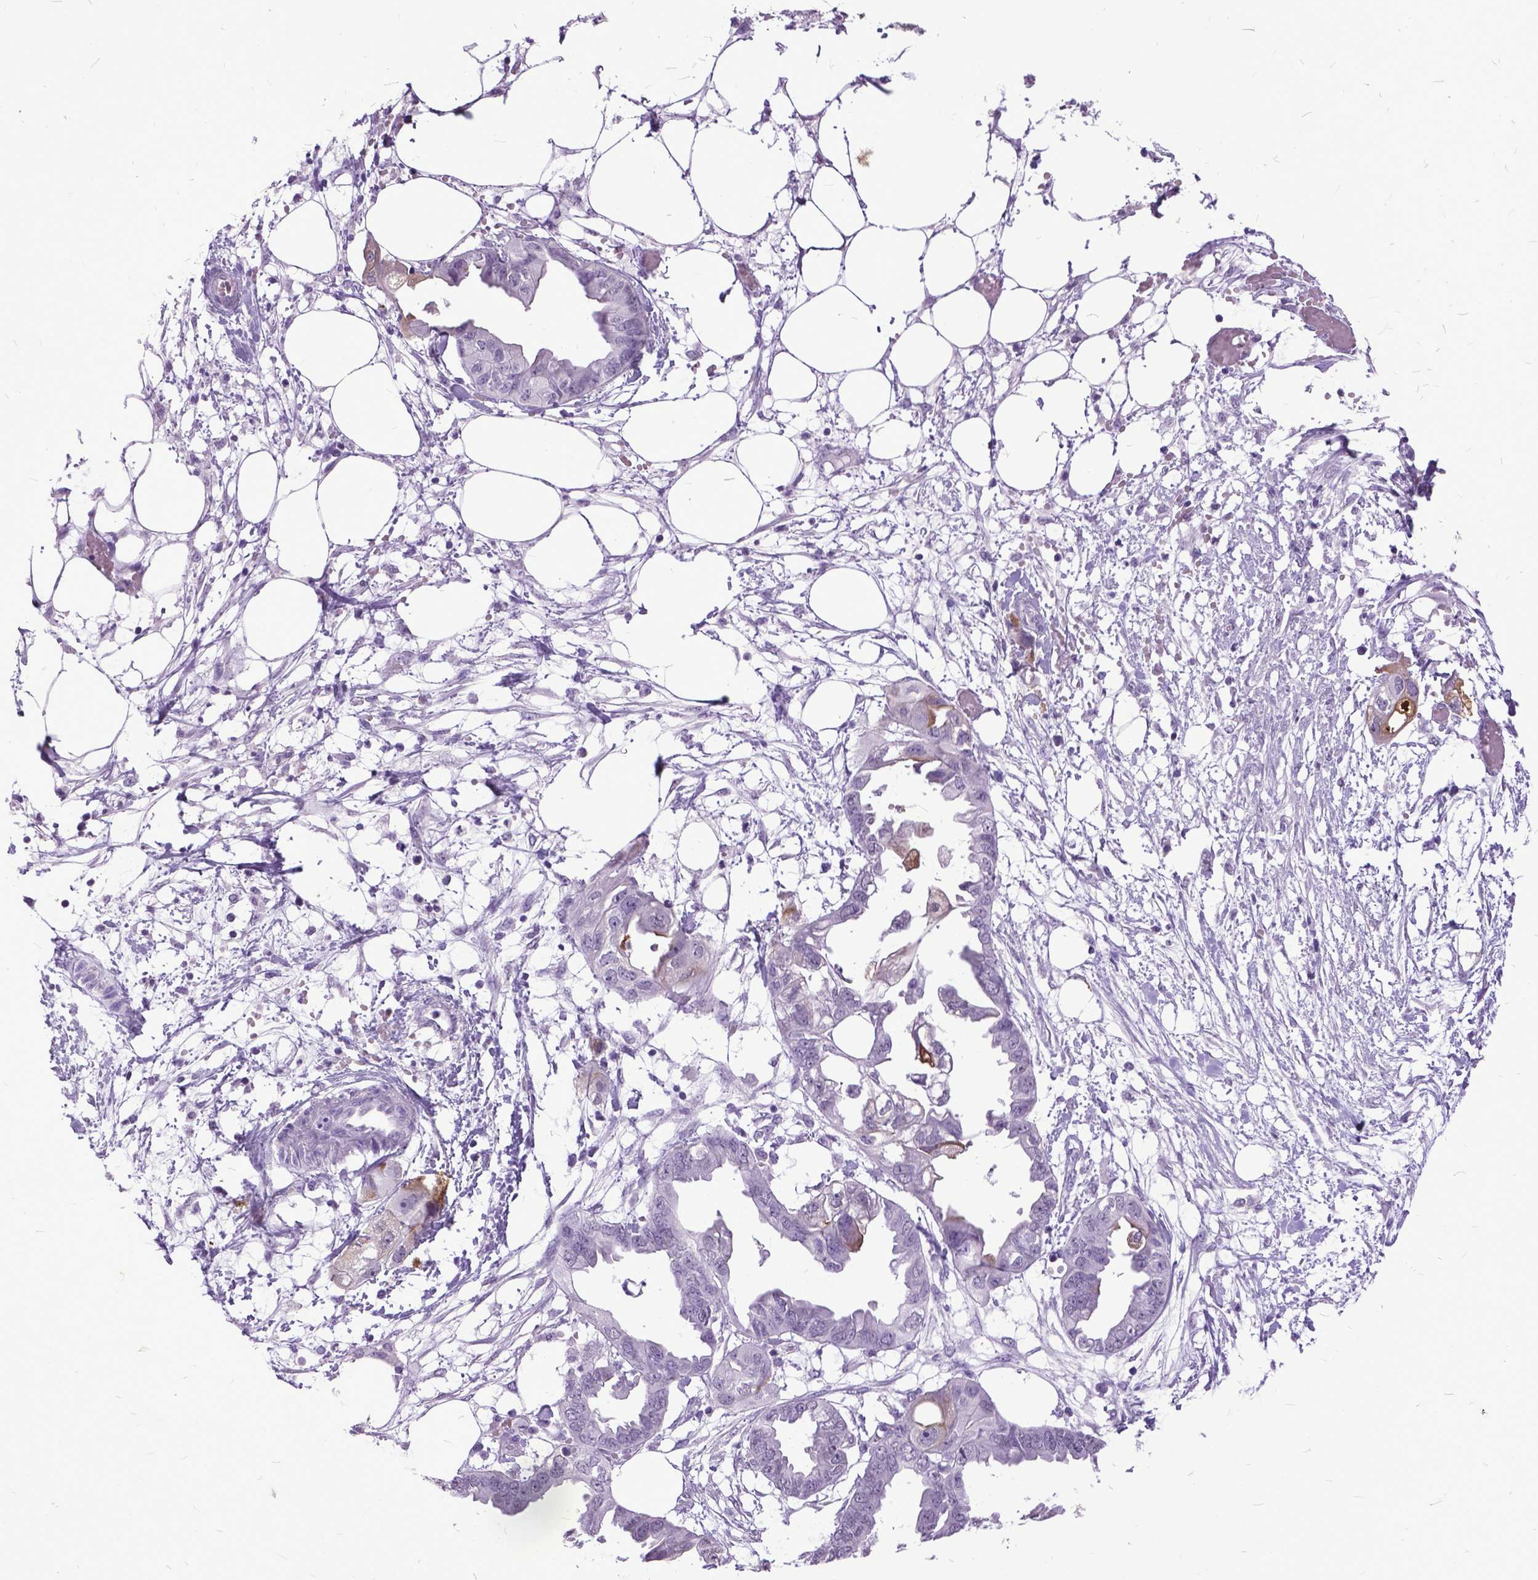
{"staining": {"intensity": "negative", "quantity": "none", "location": "none"}, "tissue": "endometrial cancer", "cell_type": "Tumor cells", "image_type": "cancer", "snomed": [{"axis": "morphology", "description": "Adenocarcinoma, NOS"}, {"axis": "morphology", "description": "Adenocarcinoma, metastatic, NOS"}, {"axis": "topography", "description": "Adipose tissue"}, {"axis": "topography", "description": "Endometrium"}], "caption": "Tumor cells show no significant positivity in endometrial metastatic adenocarcinoma.", "gene": "MARCHF10", "patient": {"sex": "female", "age": 67}}